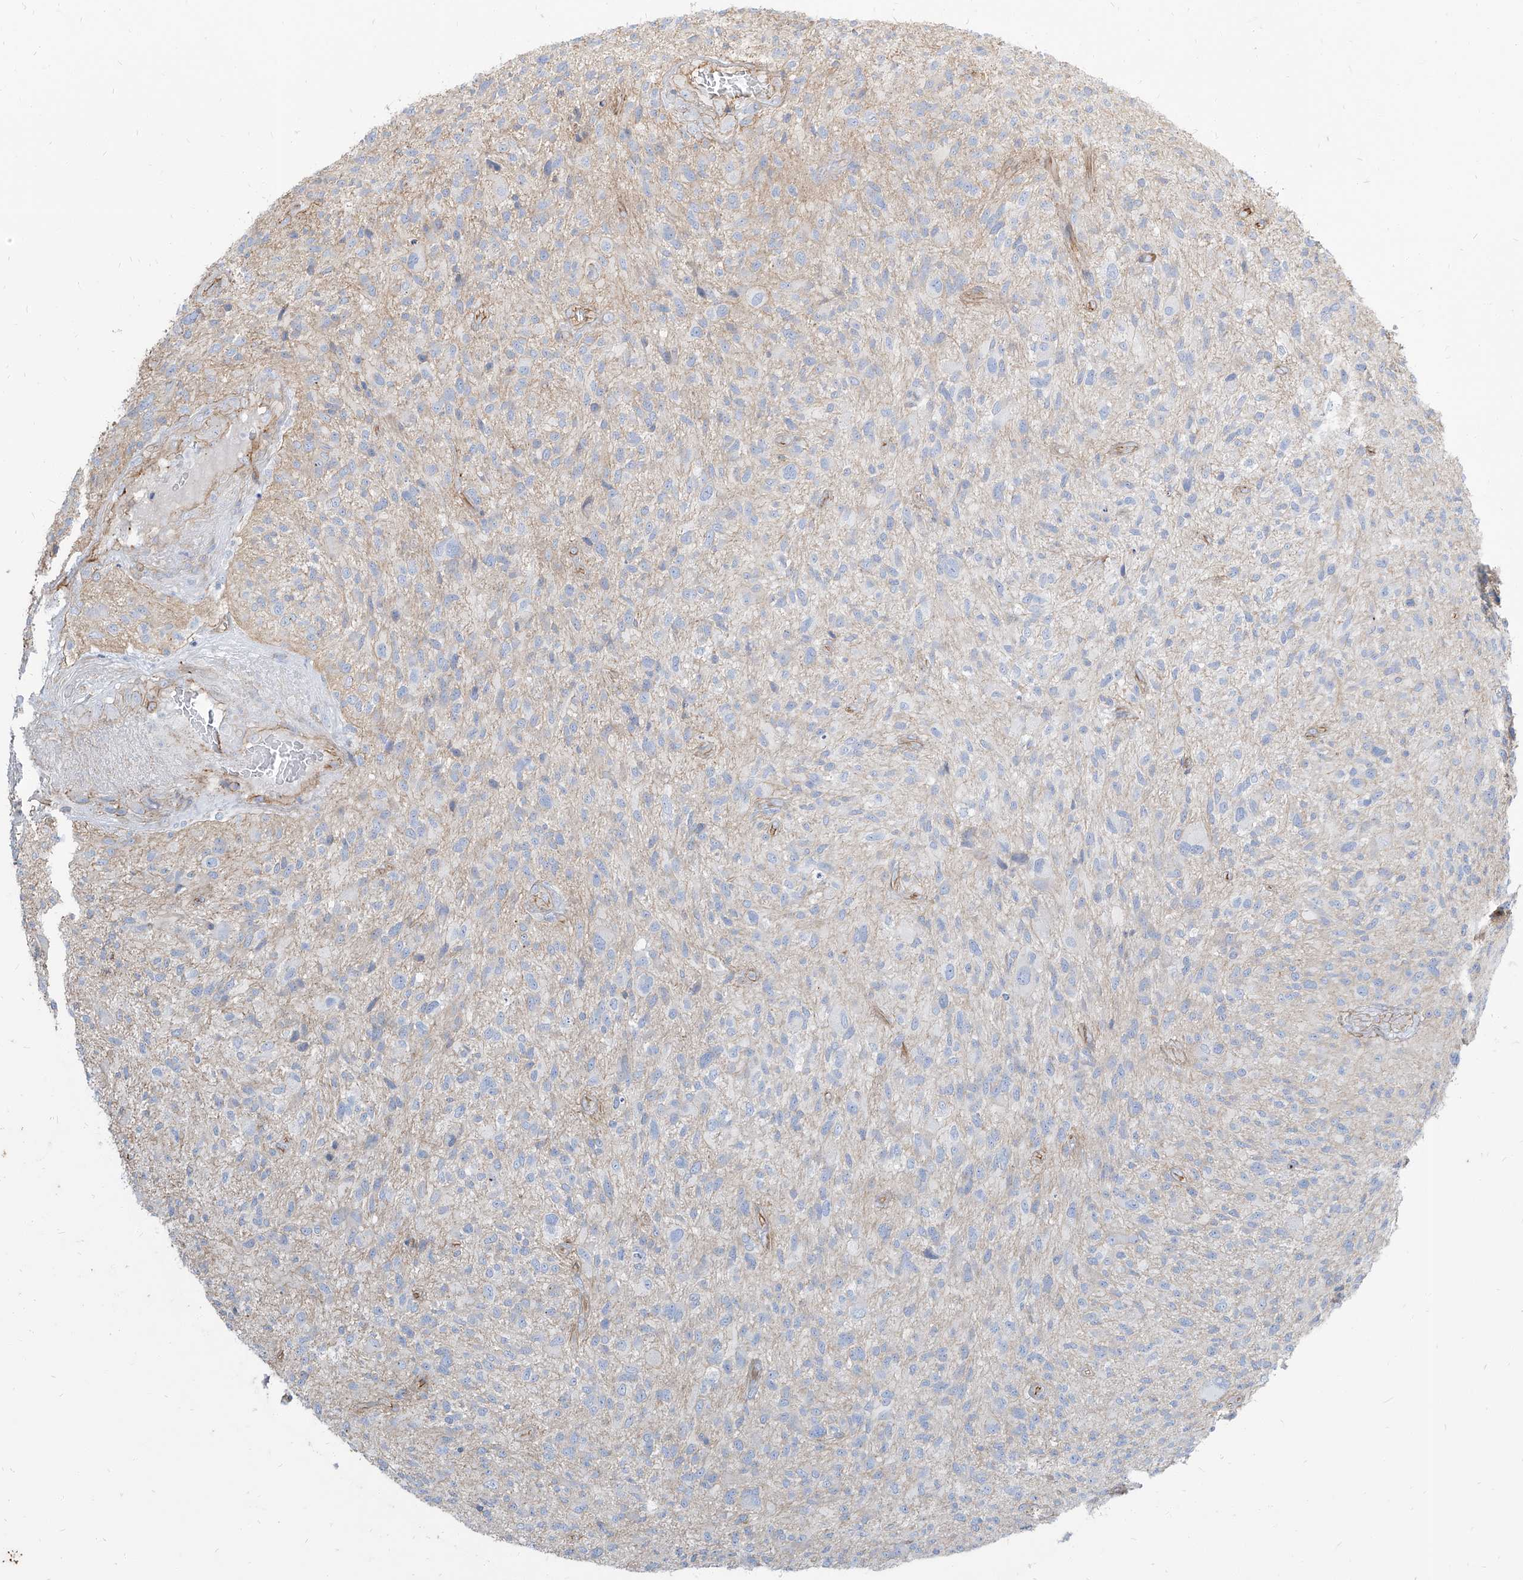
{"staining": {"intensity": "negative", "quantity": "none", "location": "none"}, "tissue": "glioma", "cell_type": "Tumor cells", "image_type": "cancer", "snomed": [{"axis": "morphology", "description": "Glioma, malignant, High grade"}, {"axis": "topography", "description": "Brain"}], "caption": "Immunohistochemistry micrograph of glioma stained for a protein (brown), which shows no staining in tumor cells.", "gene": "TXLNB", "patient": {"sex": "male", "age": 47}}